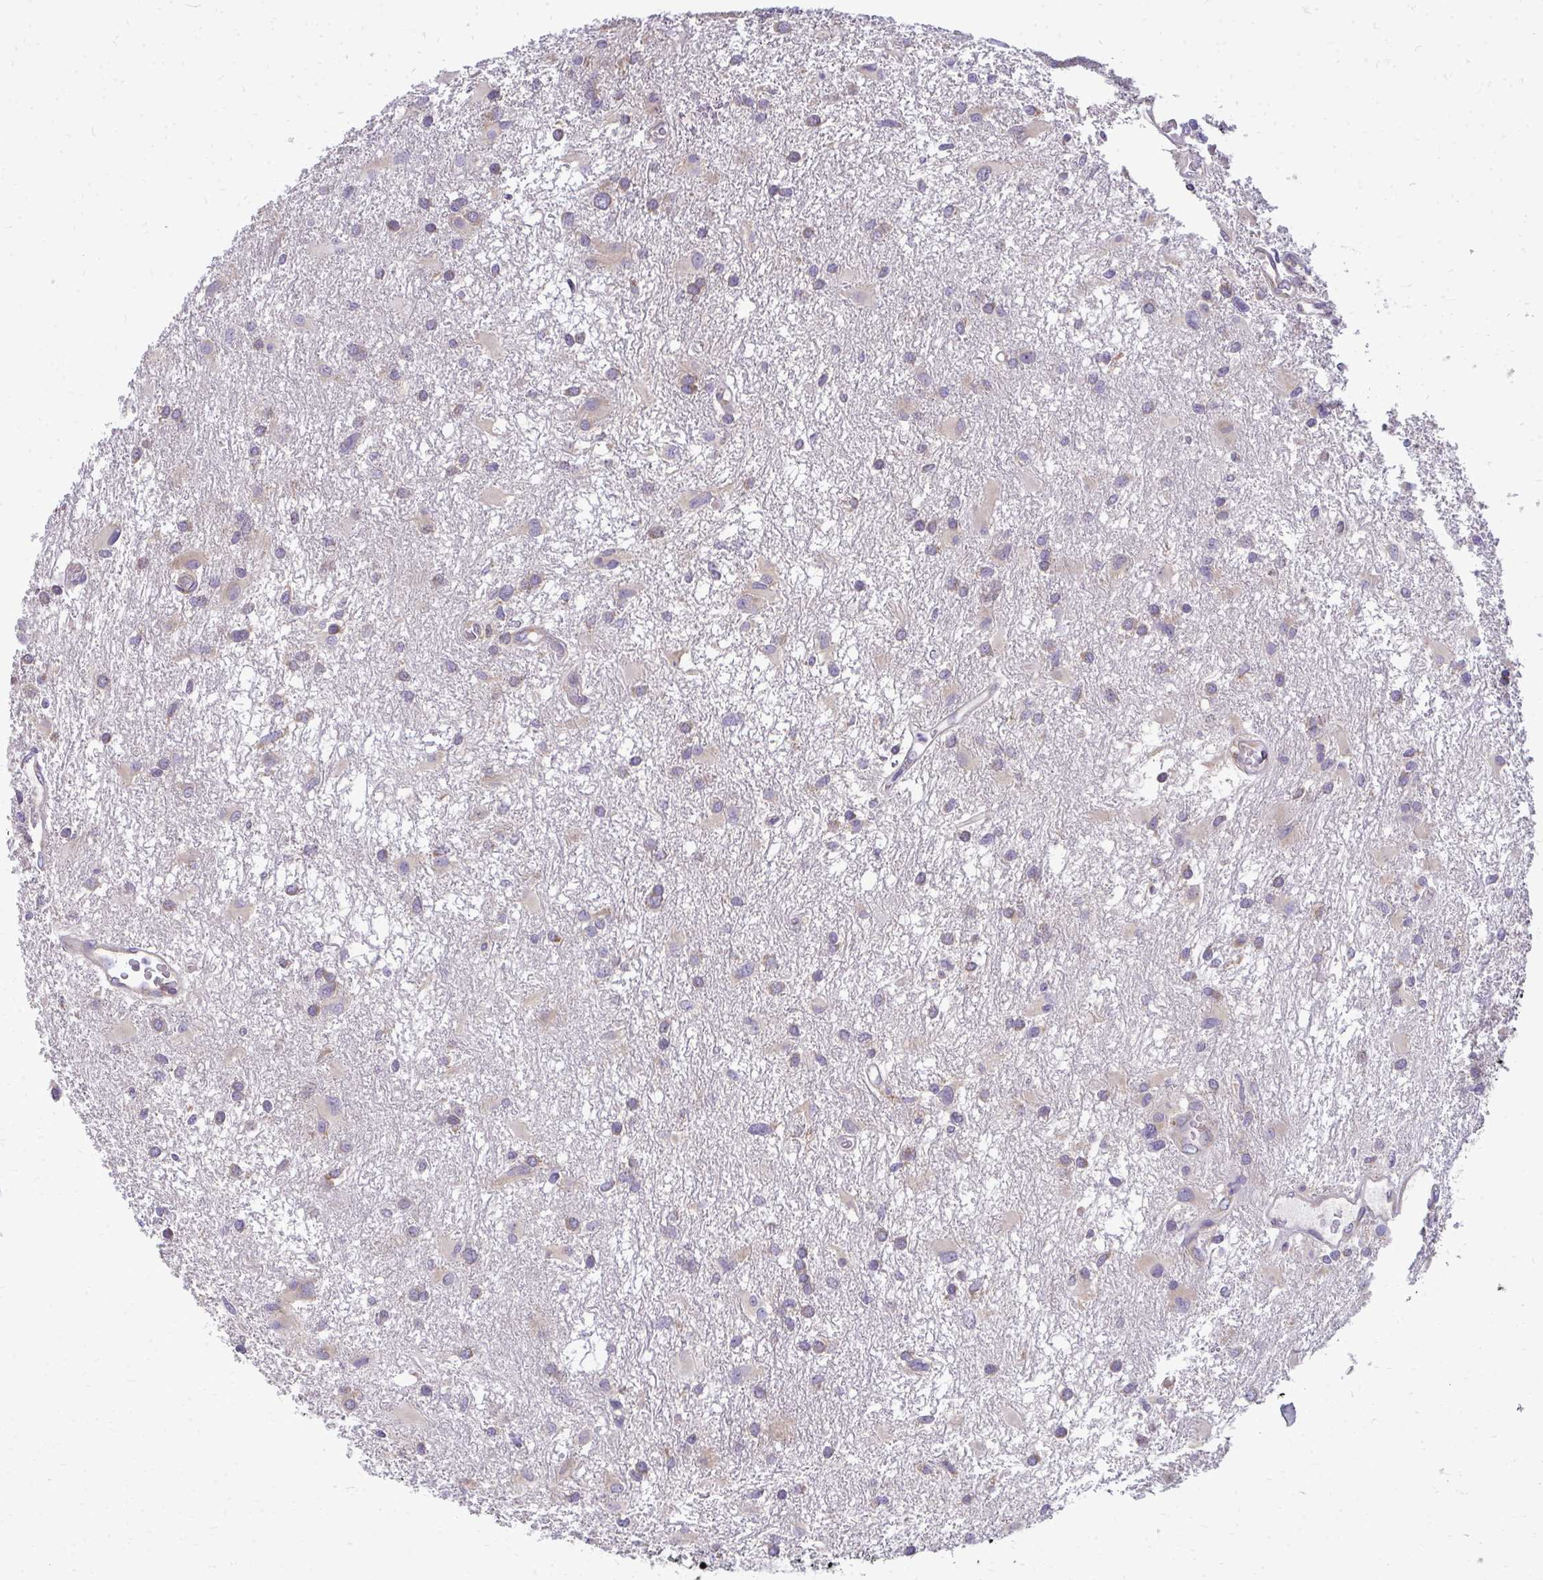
{"staining": {"intensity": "negative", "quantity": "none", "location": "none"}, "tissue": "glioma", "cell_type": "Tumor cells", "image_type": "cancer", "snomed": [{"axis": "morphology", "description": "Glioma, malignant, High grade"}, {"axis": "topography", "description": "Brain"}], "caption": "This is a image of immunohistochemistry (IHC) staining of malignant high-grade glioma, which shows no expression in tumor cells.", "gene": "RPLP2", "patient": {"sex": "male", "age": 53}}